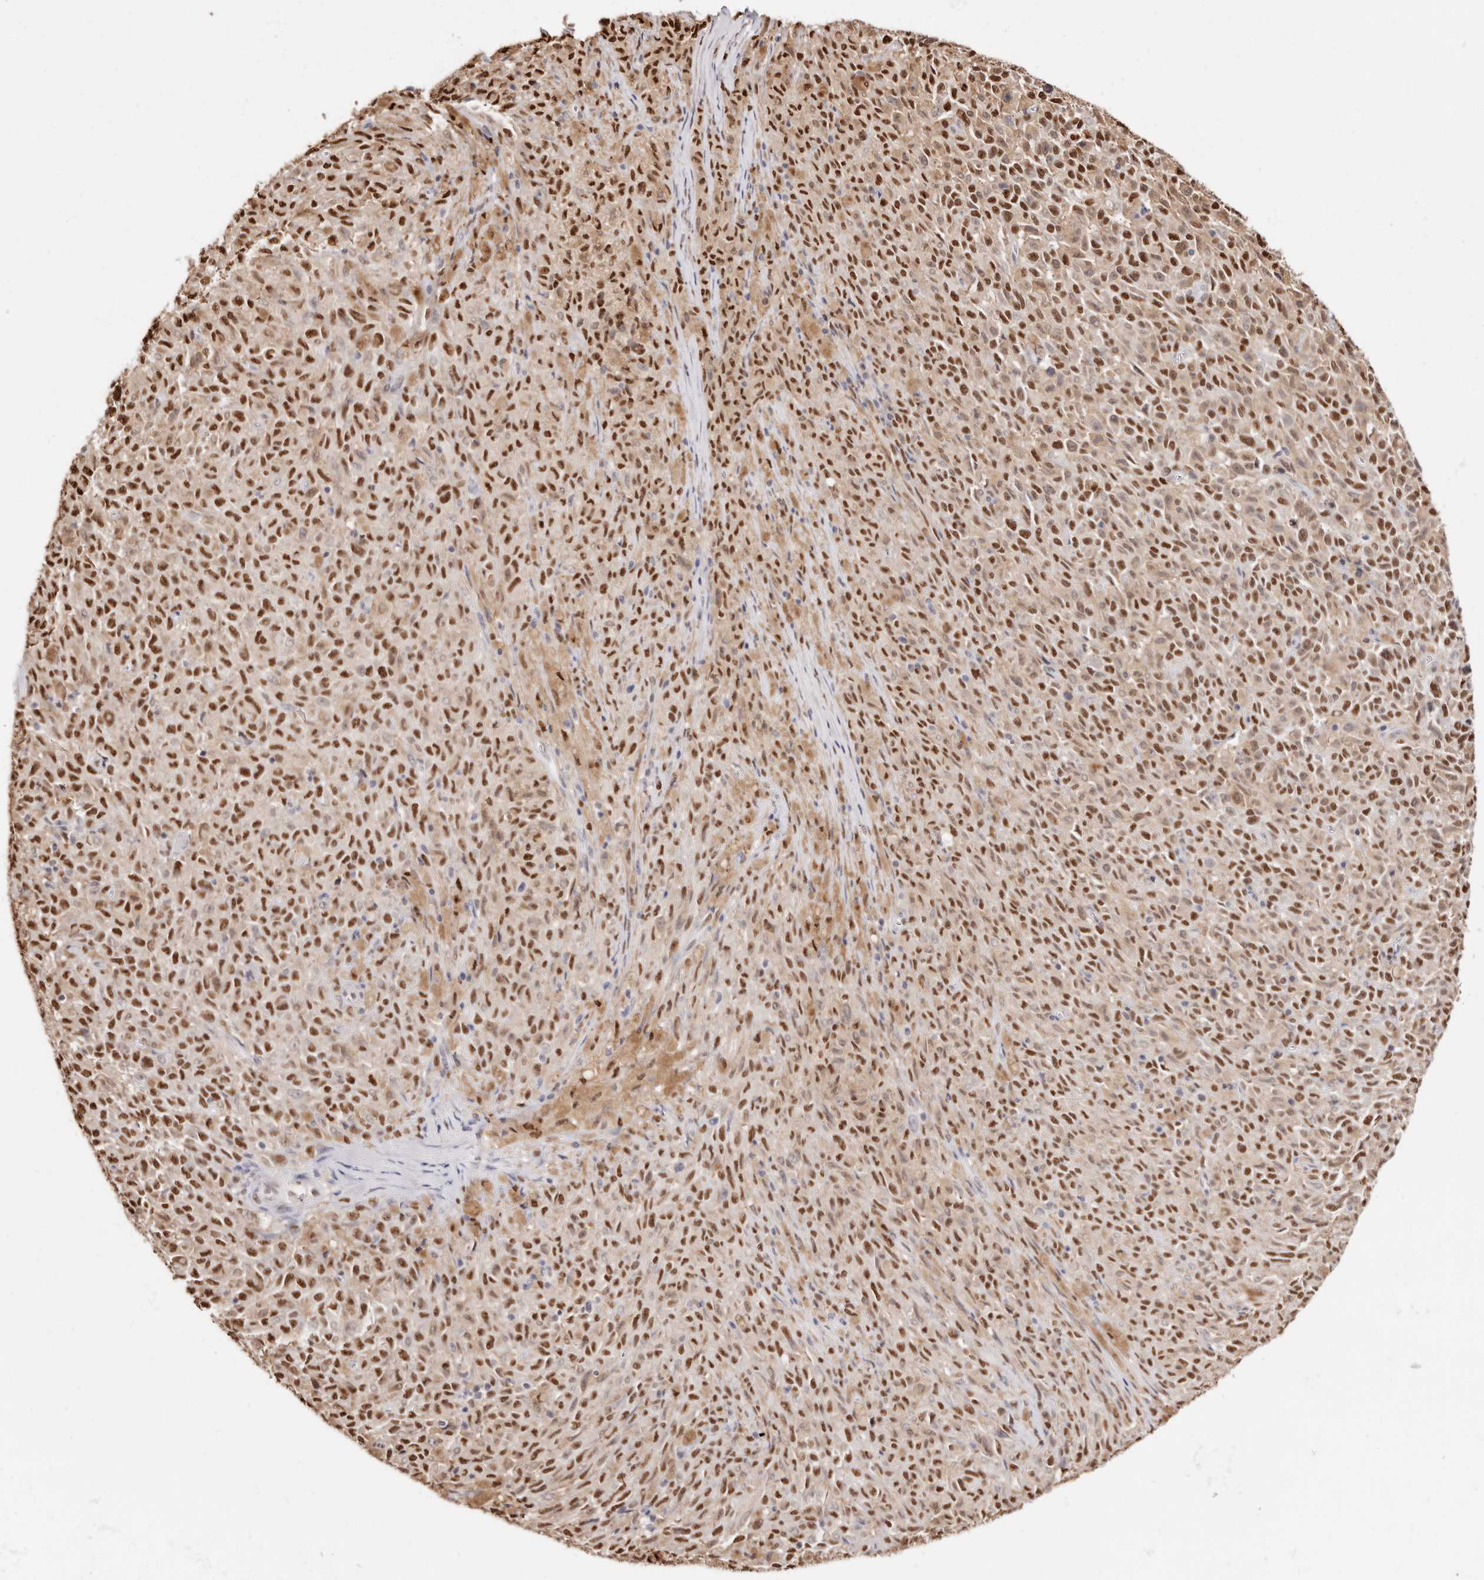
{"staining": {"intensity": "moderate", "quantity": ">75%", "location": "nuclear"}, "tissue": "melanoma", "cell_type": "Tumor cells", "image_type": "cancer", "snomed": [{"axis": "morphology", "description": "Malignant melanoma, NOS"}, {"axis": "topography", "description": "Skin"}], "caption": "Tumor cells demonstrate medium levels of moderate nuclear staining in about >75% of cells in malignant melanoma.", "gene": "TKT", "patient": {"sex": "female", "age": 82}}